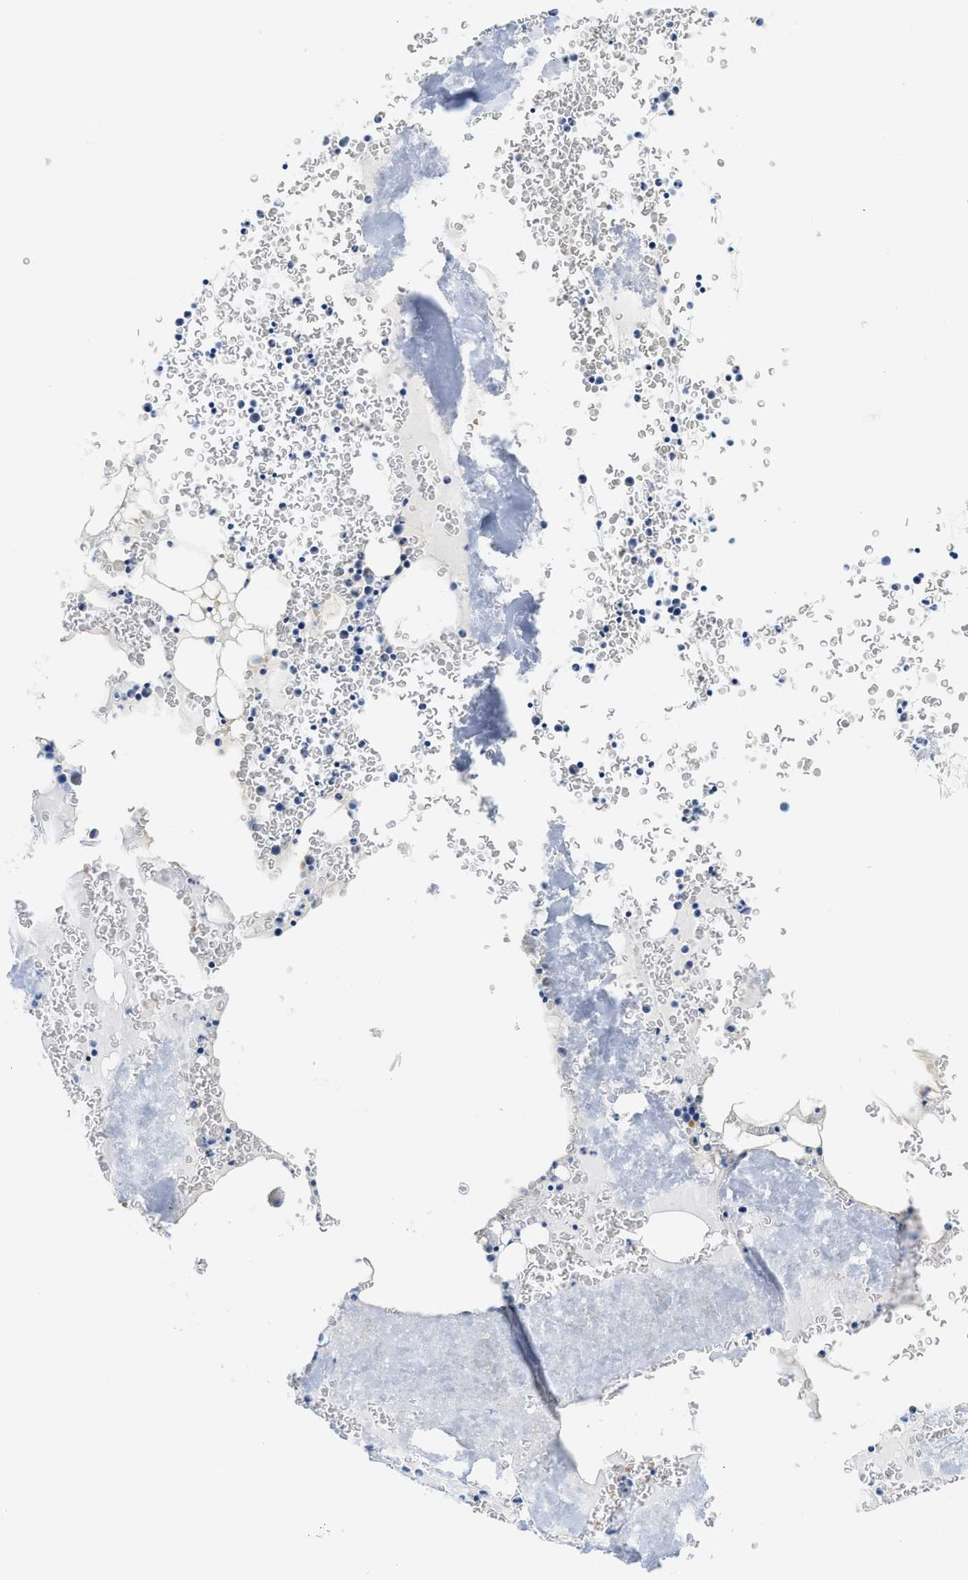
{"staining": {"intensity": "negative", "quantity": "none", "location": "none"}, "tissue": "bone marrow", "cell_type": "Hematopoietic cells", "image_type": "normal", "snomed": [{"axis": "morphology", "description": "Normal tissue, NOS"}, {"axis": "morphology", "description": "Inflammation, NOS"}, {"axis": "topography", "description": "Bone marrow"}], "caption": "Image shows no protein staining in hematopoietic cells of benign bone marrow. (Immunohistochemistry (ihc), brightfield microscopy, high magnification).", "gene": "BPGM", "patient": {"sex": "male", "age": 37}}